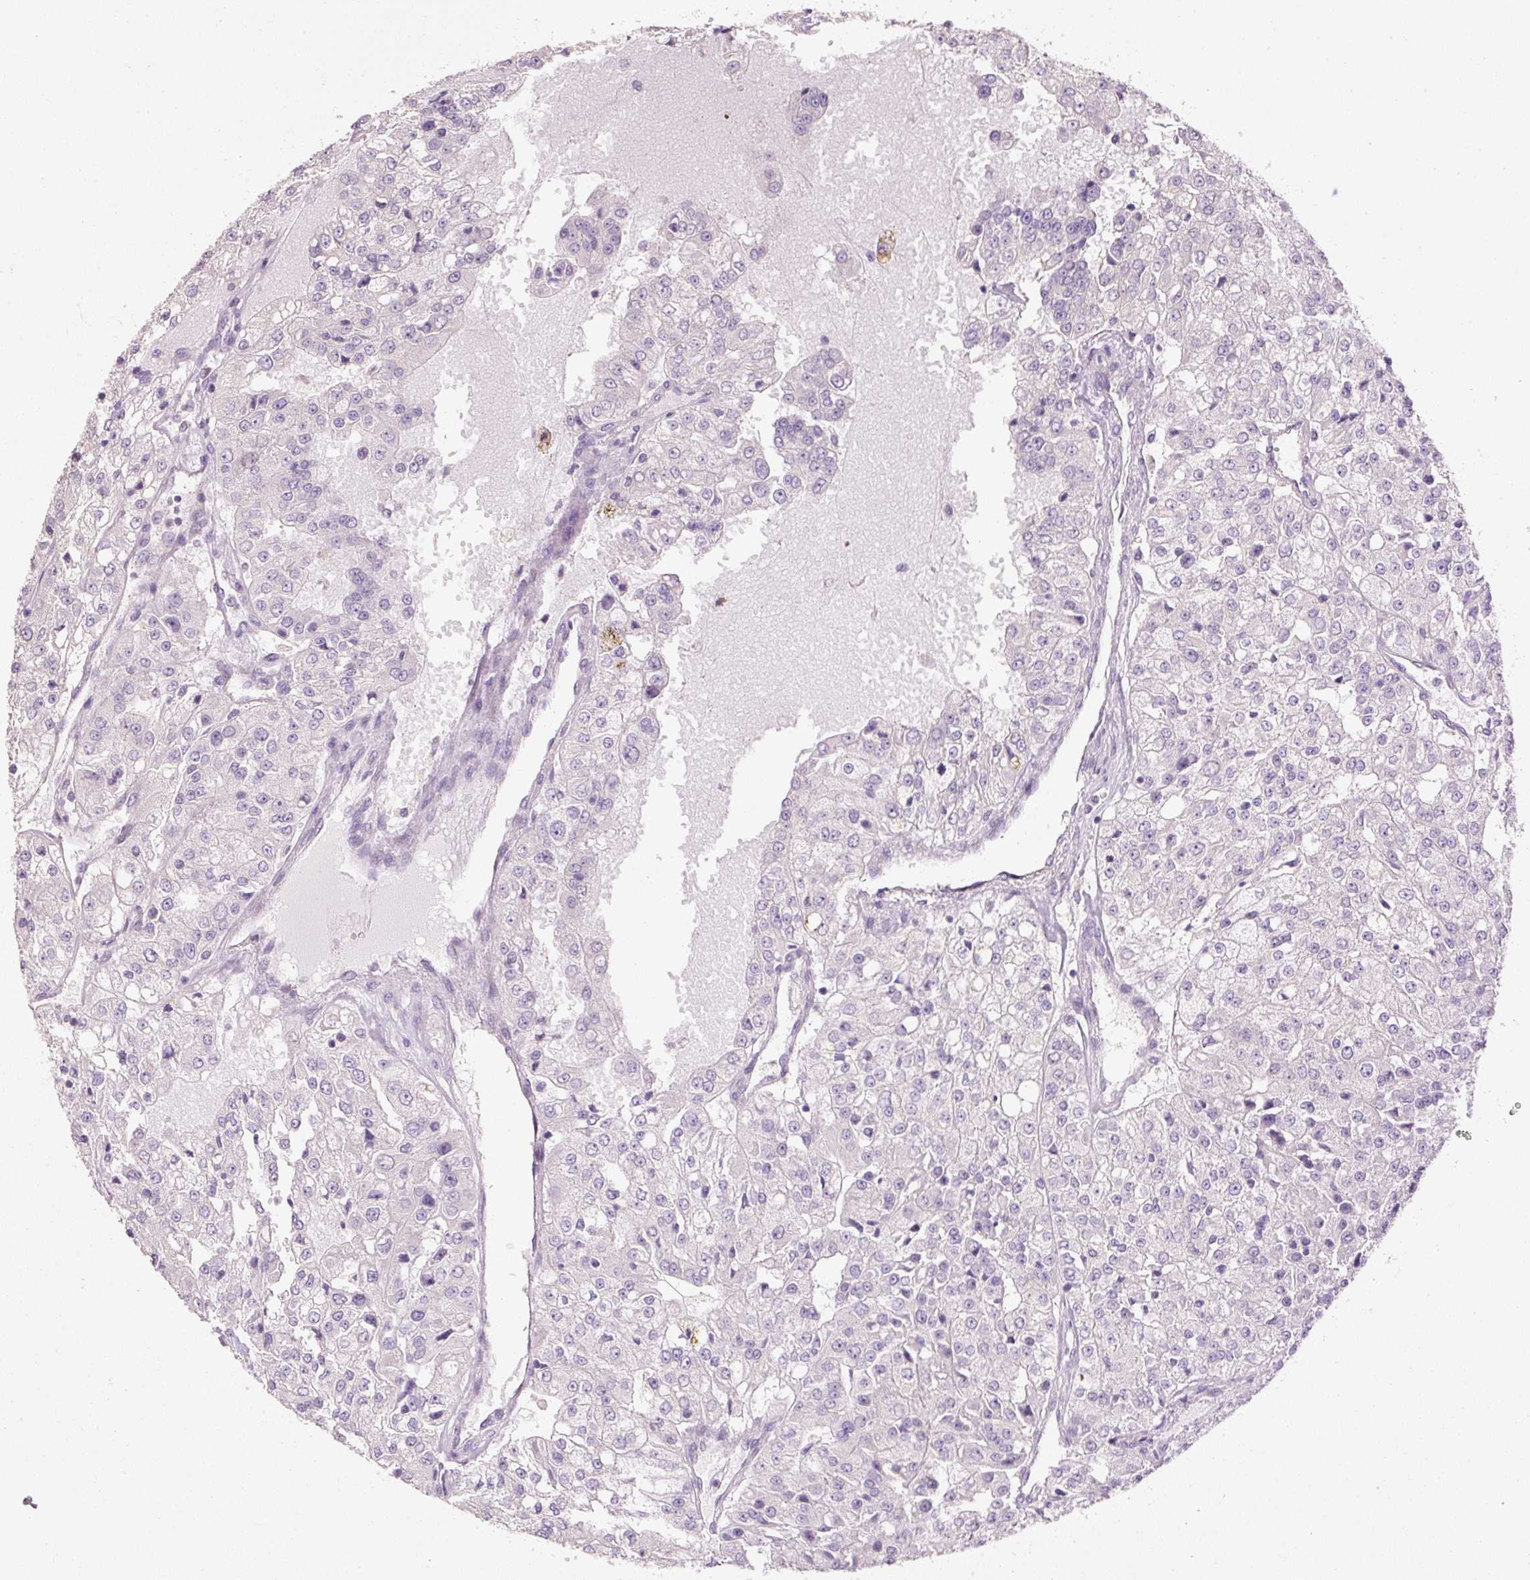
{"staining": {"intensity": "negative", "quantity": "none", "location": "none"}, "tissue": "renal cancer", "cell_type": "Tumor cells", "image_type": "cancer", "snomed": [{"axis": "morphology", "description": "Adenocarcinoma, NOS"}, {"axis": "topography", "description": "Kidney"}], "caption": "A high-resolution image shows immunohistochemistry staining of renal cancer (adenocarcinoma), which reveals no significant positivity in tumor cells.", "gene": "HAX1", "patient": {"sex": "female", "age": 63}}